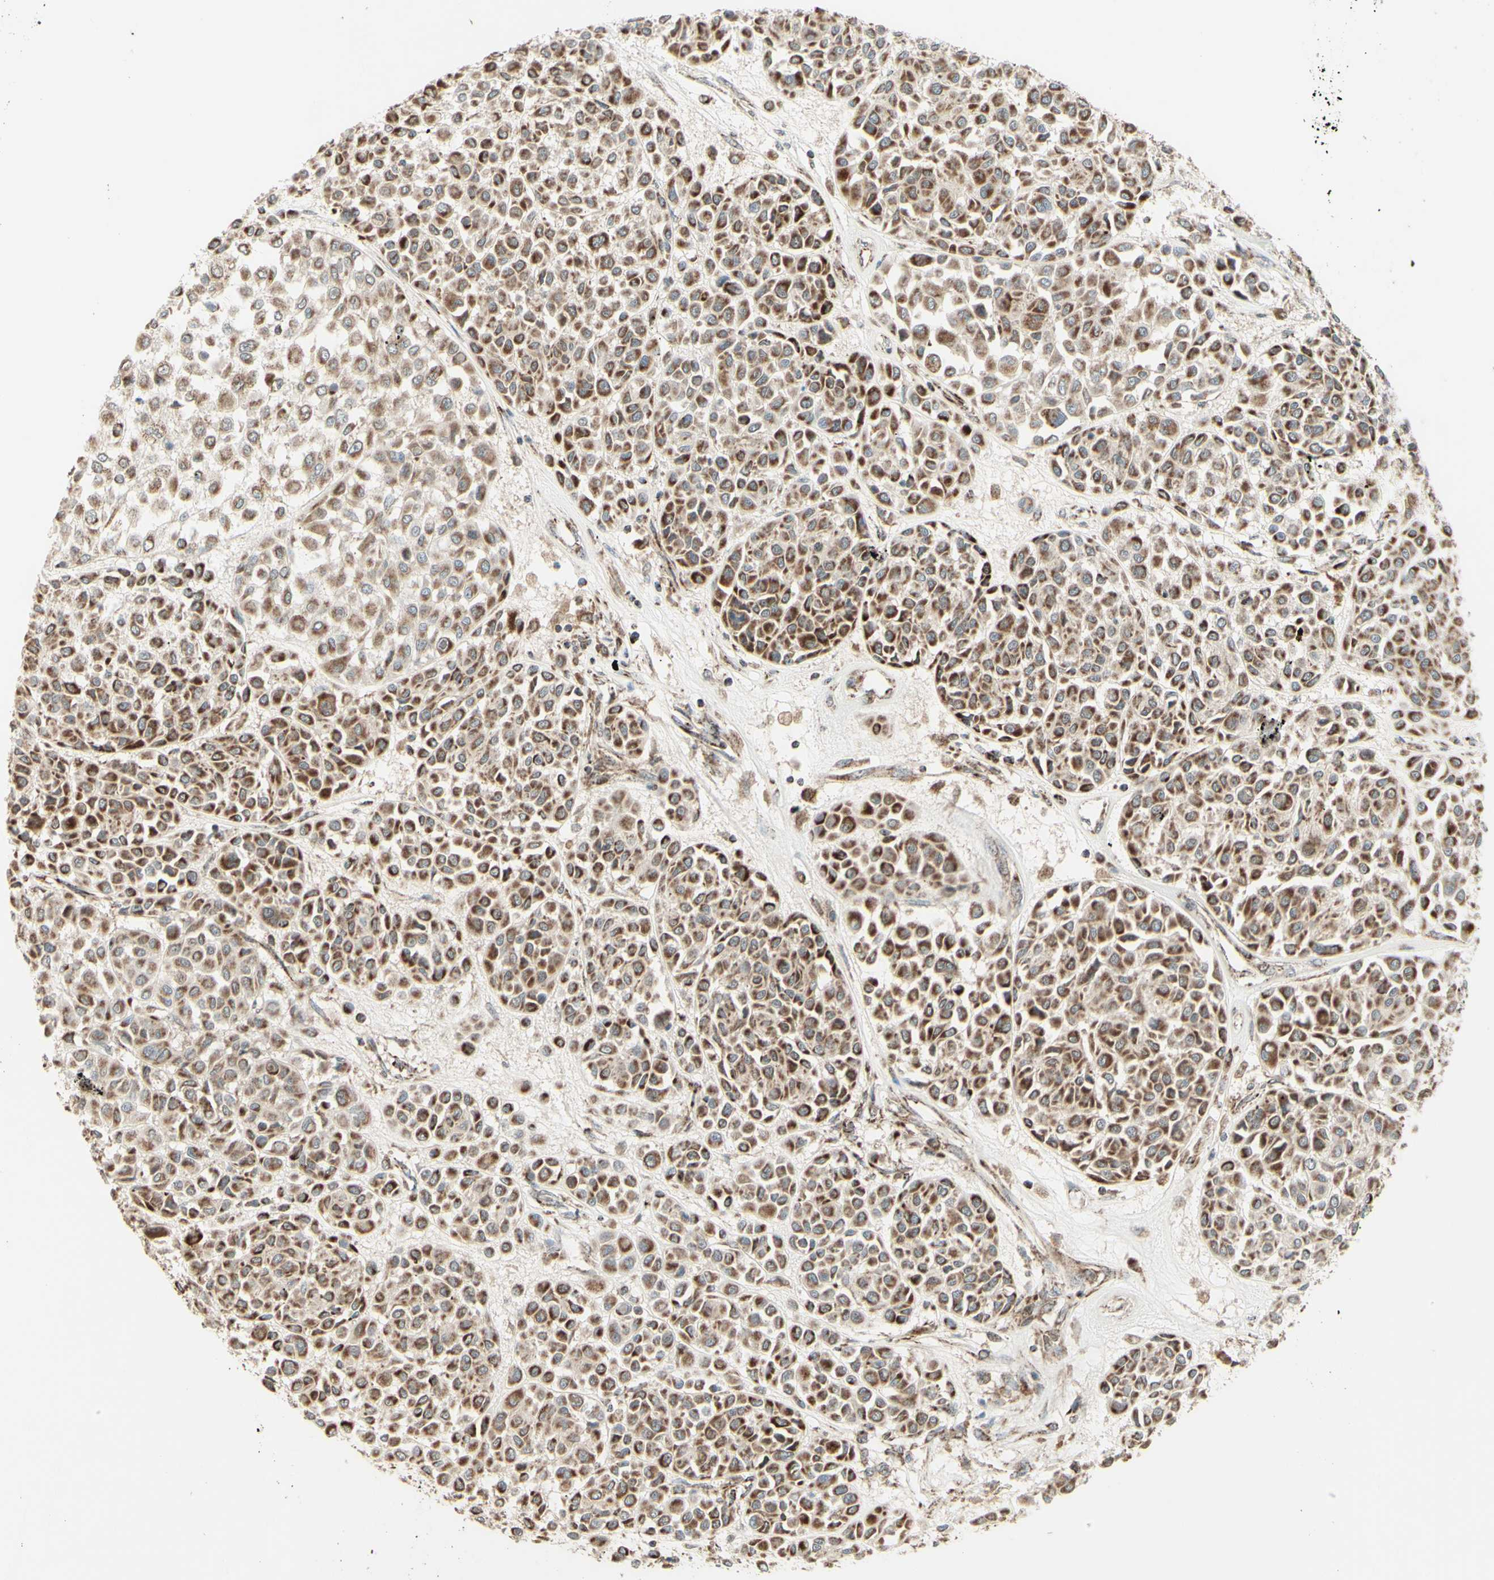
{"staining": {"intensity": "moderate", "quantity": ">75%", "location": "cytoplasmic/membranous"}, "tissue": "melanoma", "cell_type": "Tumor cells", "image_type": "cancer", "snomed": [{"axis": "morphology", "description": "Malignant melanoma, Metastatic site"}, {"axis": "topography", "description": "Soft tissue"}], "caption": "This histopathology image demonstrates melanoma stained with immunohistochemistry (IHC) to label a protein in brown. The cytoplasmic/membranous of tumor cells show moderate positivity for the protein. Nuclei are counter-stained blue.", "gene": "DHRS3", "patient": {"sex": "male", "age": 41}}